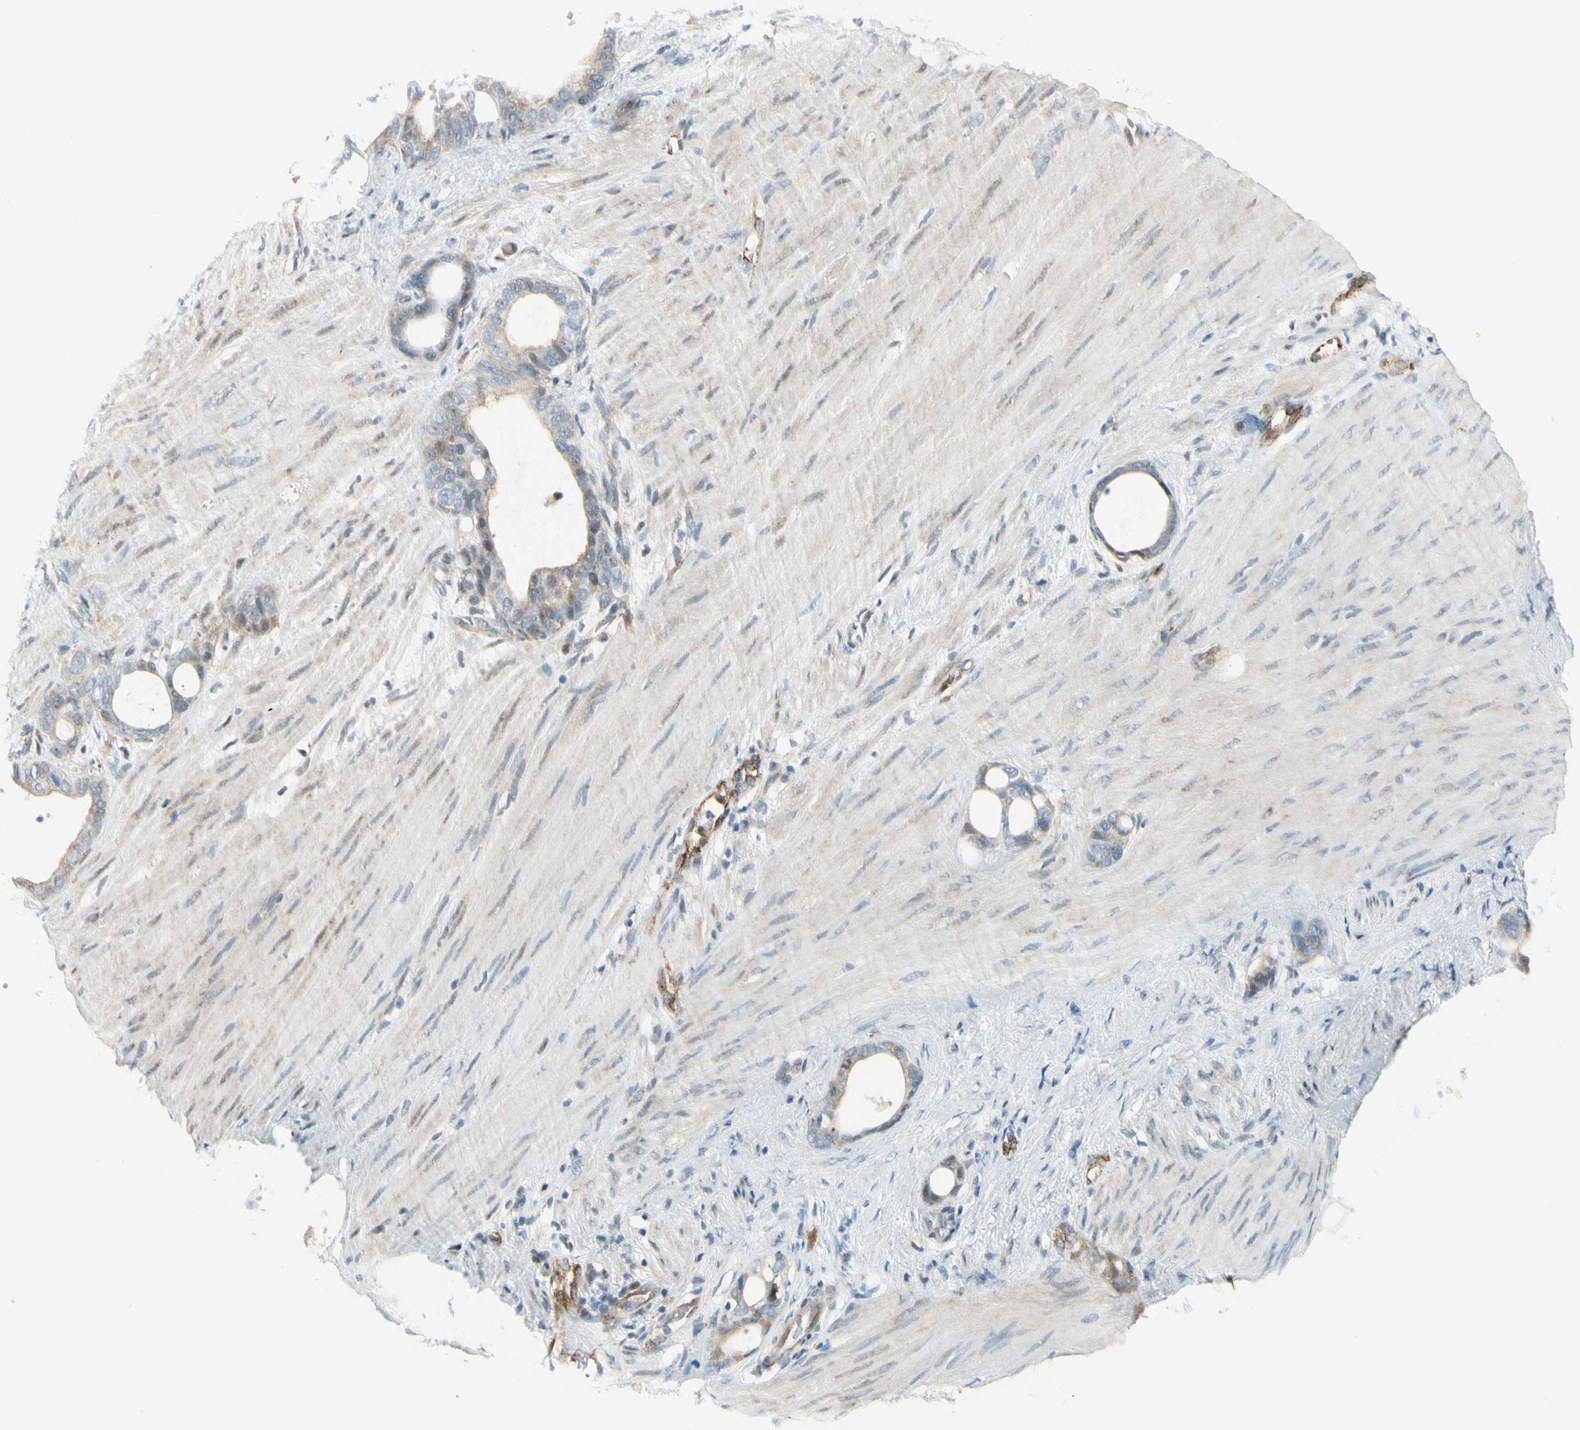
{"staining": {"intensity": "weak", "quantity": "25%-75%", "location": "cytoplasmic/membranous"}, "tissue": "stomach cancer", "cell_type": "Tumor cells", "image_type": "cancer", "snomed": [{"axis": "morphology", "description": "Adenocarcinoma, NOS"}, {"axis": "topography", "description": "Stomach"}], "caption": "This is a micrograph of immunohistochemistry (IHC) staining of adenocarcinoma (stomach), which shows weak positivity in the cytoplasmic/membranous of tumor cells.", "gene": "NPDC1", "patient": {"sex": "female", "age": 75}}